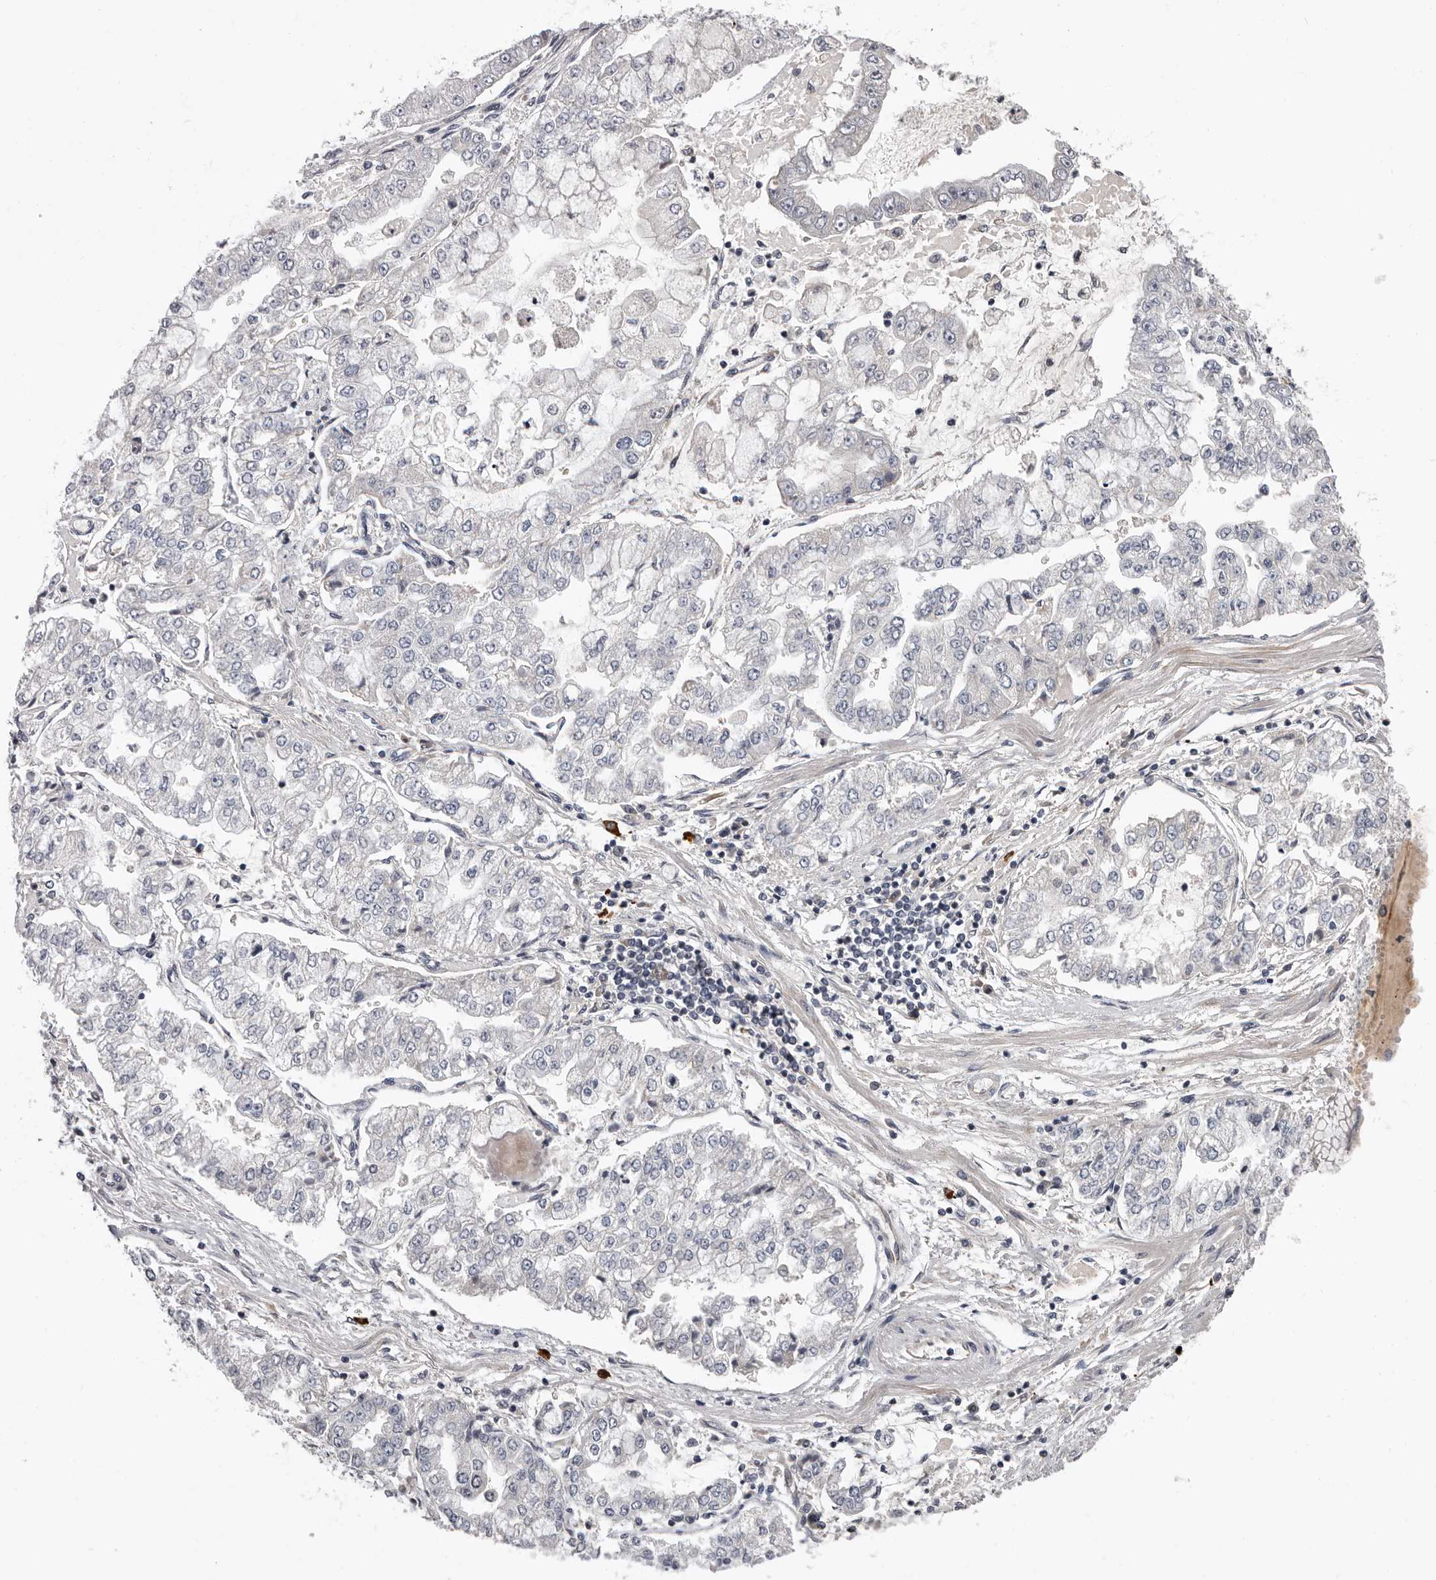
{"staining": {"intensity": "negative", "quantity": "none", "location": "none"}, "tissue": "stomach cancer", "cell_type": "Tumor cells", "image_type": "cancer", "snomed": [{"axis": "morphology", "description": "Adenocarcinoma, NOS"}, {"axis": "topography", "description": "Stomach"}], "caption": "This is an immunohistochemistry histopathology image of stomach adenocarcinoma. There is no staining in tumor cells.", "gene": "MED8", "patient": {"sex": "male", "age": 76}}